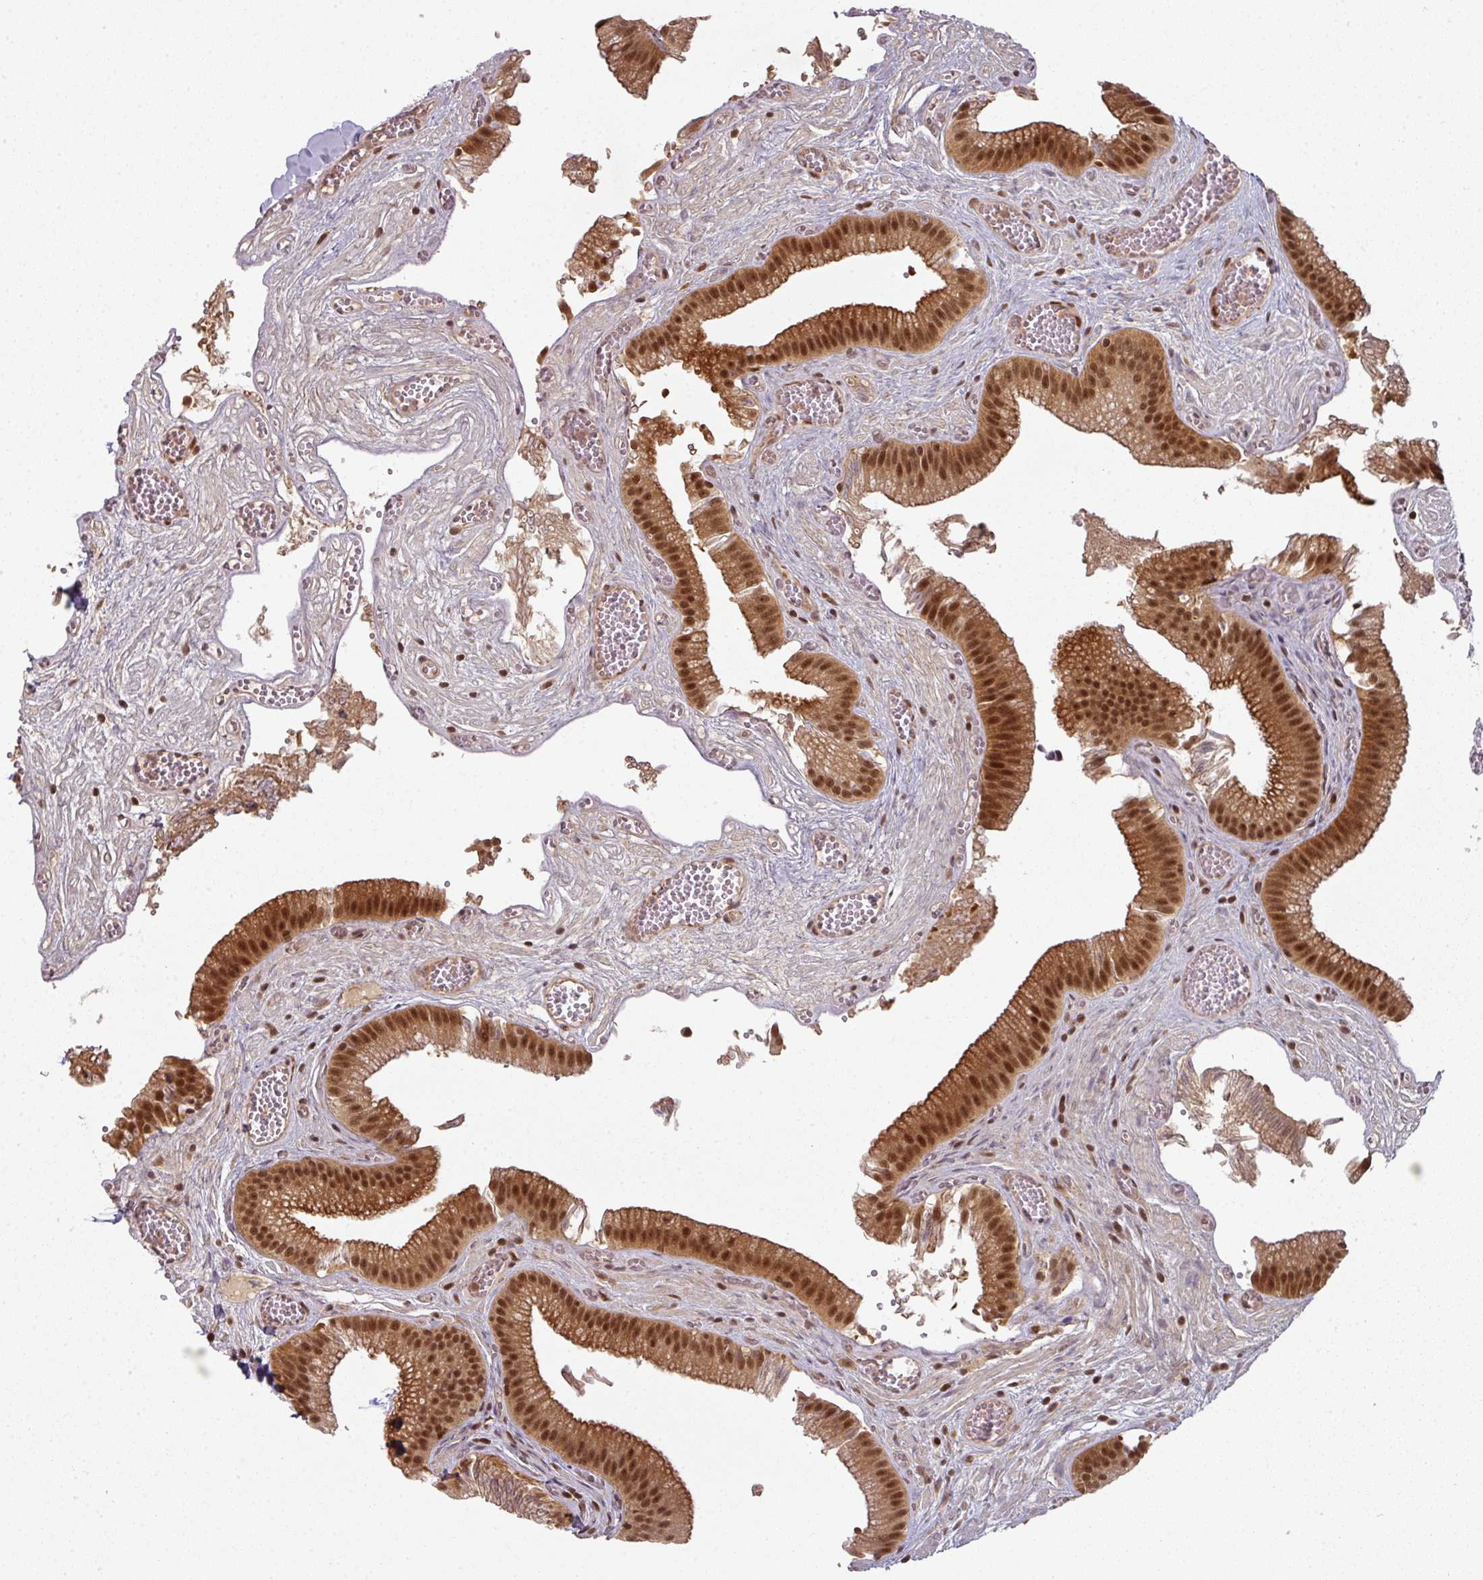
{"staining": {"intensity": "strong", "quantity": ">75%", "location": "cytoplasmic/membranous,nuclear"}, "tissue": "gallbladder", "cell_type": "Glandular cells", "image_type": "normal", "snomed": [{"axis": "morphology", "description": "Normal tissue, NOS"}, {"axis": "topography", "description": "Gallbladder"}], "caption": "Glandular cells reveal strong cytoplasmic/membranous,nuclear positivity in about >75% of cells in normal gallbladder. (DAB IHC, brown staining for protein, blue staining for nuclei).", "gene": "SIK3", "patient": {"sex": "male", "age": 17}}